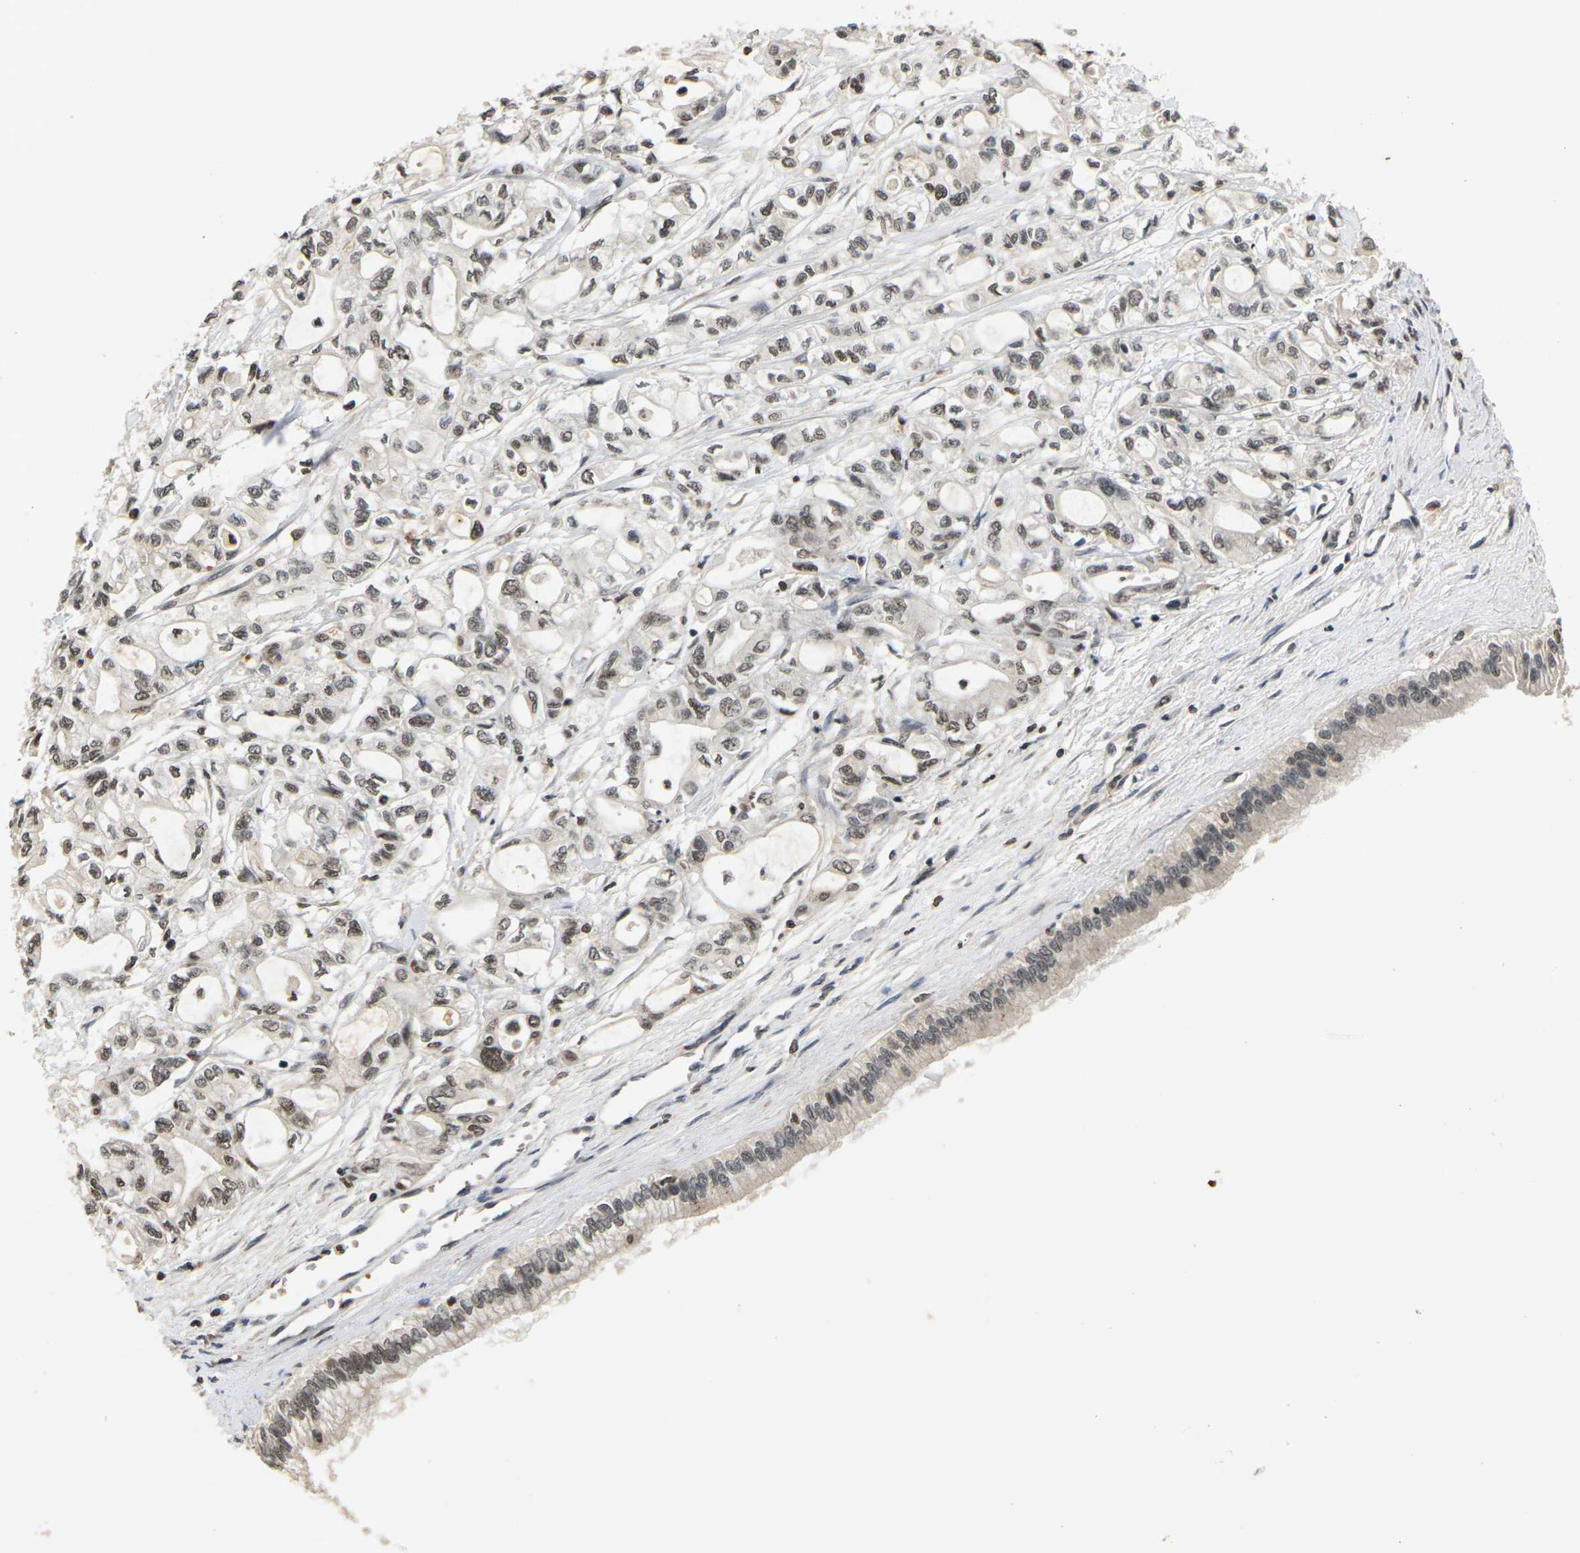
{"staining": {"intensity": "weak", "quantity": ">75%", "location": "nuclear"}, "tissue": "pancreatic cancer", "cell_type": "Tumor cells", "image_type": "cancer", "snomed": [{"axis": "morphology", "description": "Adenocarcinoma, NOS"}, {"axis": "topography", "description": "Pancreas"}], "caption": "Immunohistochemical staining of pancreatic cancer (adenocarcinoma) reveals low levels of weak nuclear expression in about >75% of tumor cells.", "gene": "NELFA", "patient": {"sex": "male", "age": 79}}